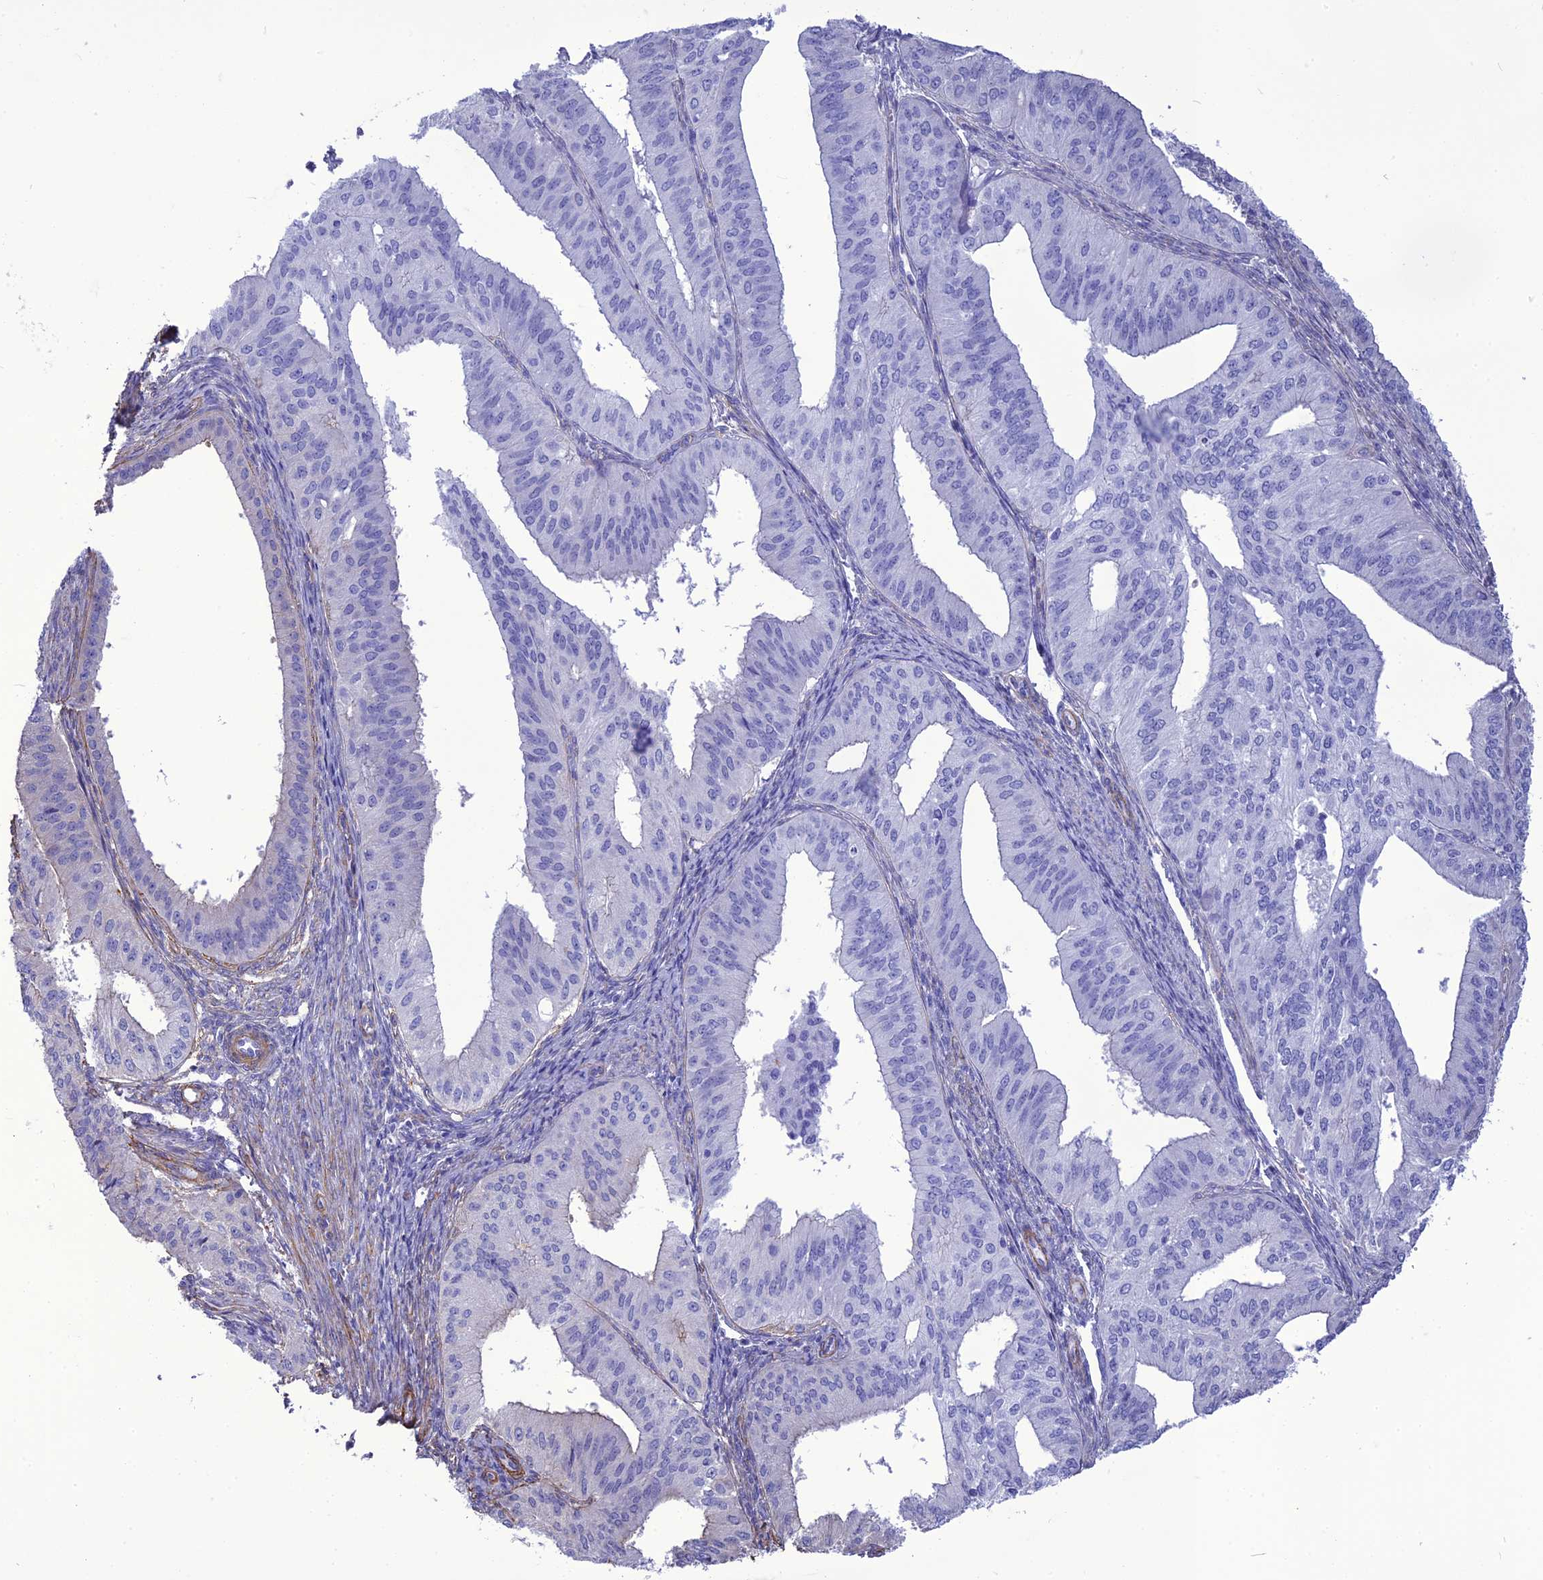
{"staining": {"intensity": "negative", "quantity": "none", "location": "none"}, "tissue": "endometrial cancer", "cell_type": "Tumor cells", "image_type": "cancer", "snomed": [{"axis": "morphology", "description": "Adenocarcinoma, NOS"}, {"axis": "topography", "description": "Endometrium"}], "caption": "This is an immunohistochemistry histopathology image of human endometrial cancer (adenocarcinoma). There is no expression in tumor cells.", "gene": "NKD1", "patient": {"sex": "female", "age": 50}}